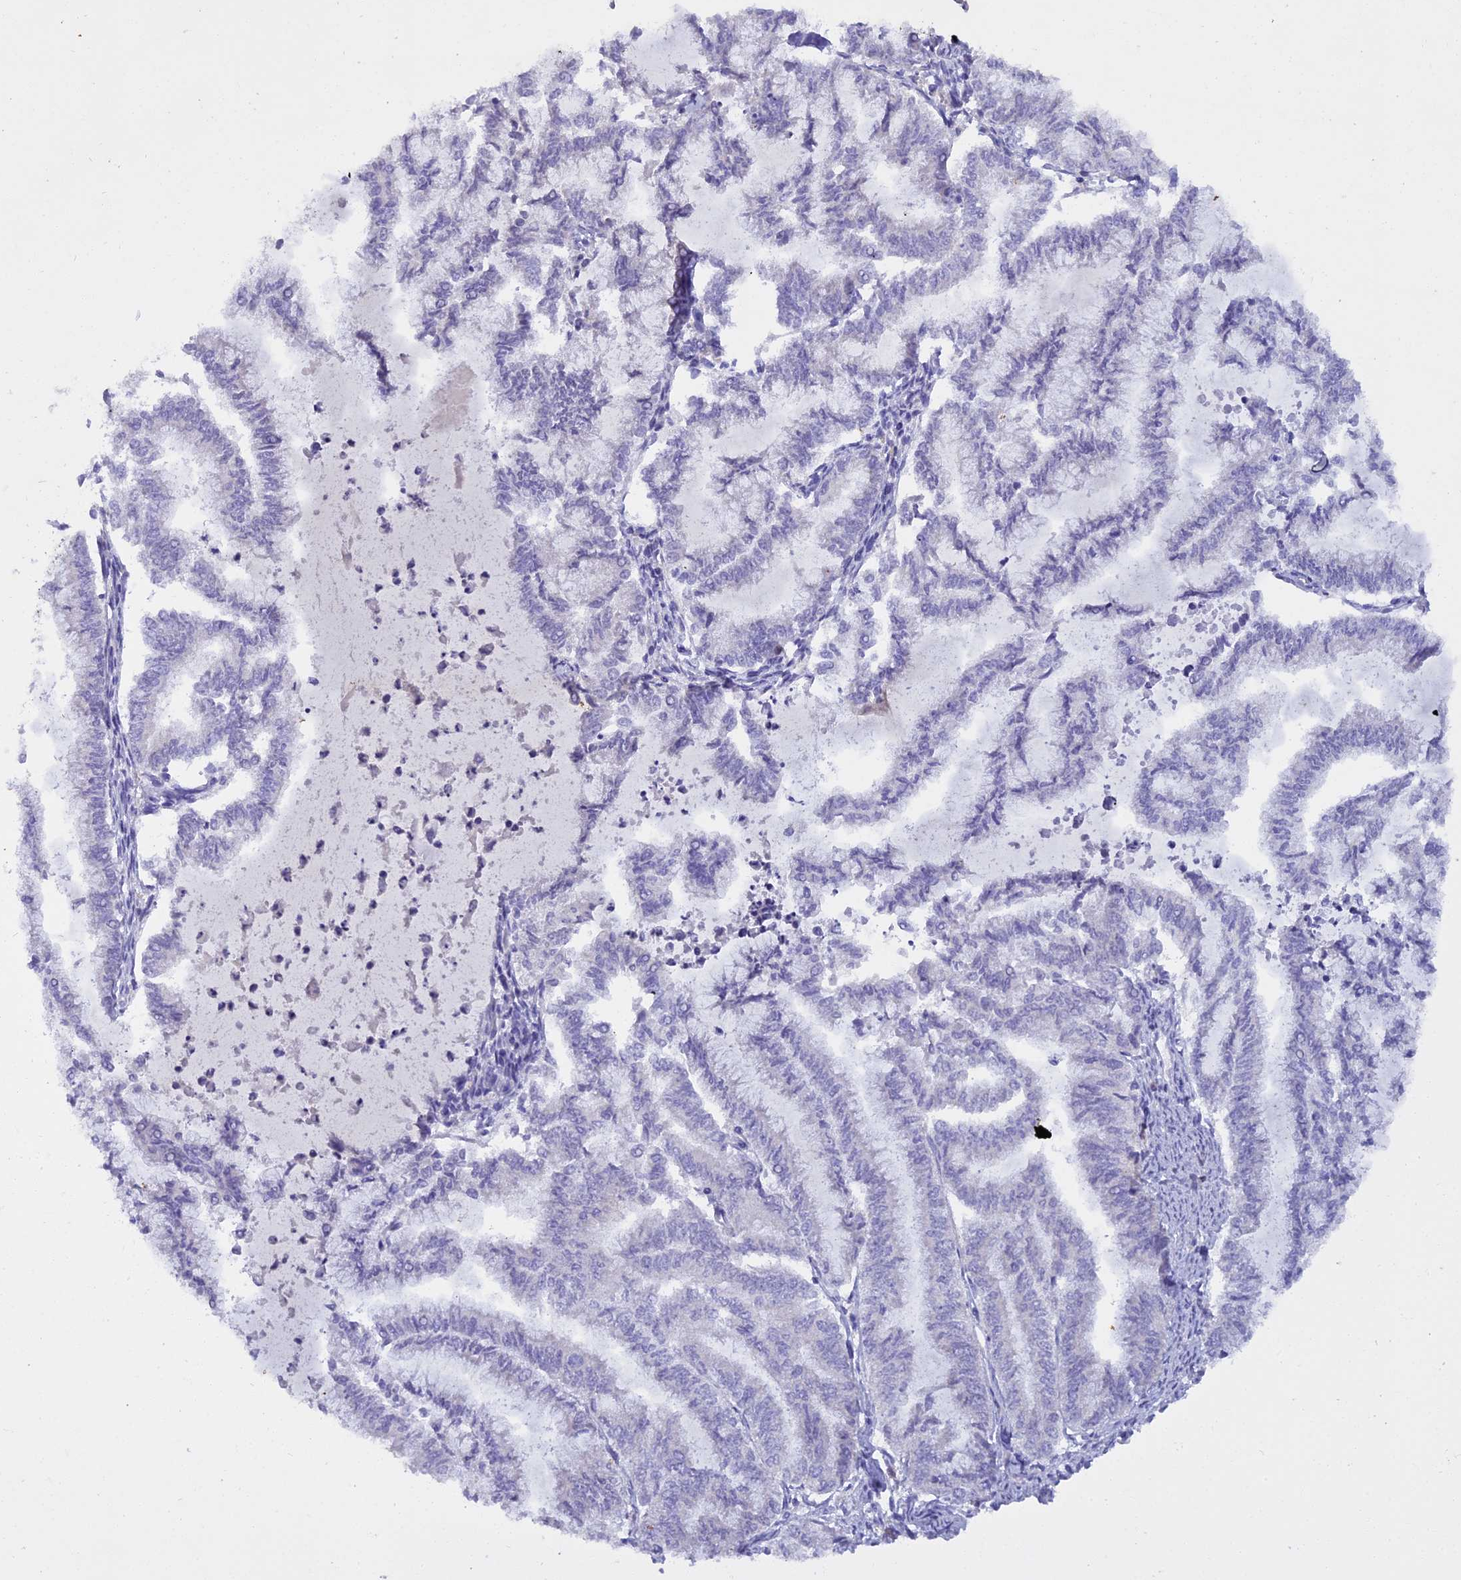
{"staining": {"intensity": "negative", "quantity": "none", "location": "none"}, "tissue": "endometrial cancer", "cell_type": "Tumor cells", "image_type": "cancer", "snomed": [{"axis": "morphology", "description": "Adenocarcinoma, NOS"}, {"axis": "topography", "description": "Endometrium"}], "caption": "The micrograph shows no significant positivity in tumor cells of endometrial adenocarcinoma.", "gene": "BLNK", "patient": {"sex": "female", "age": 79}}